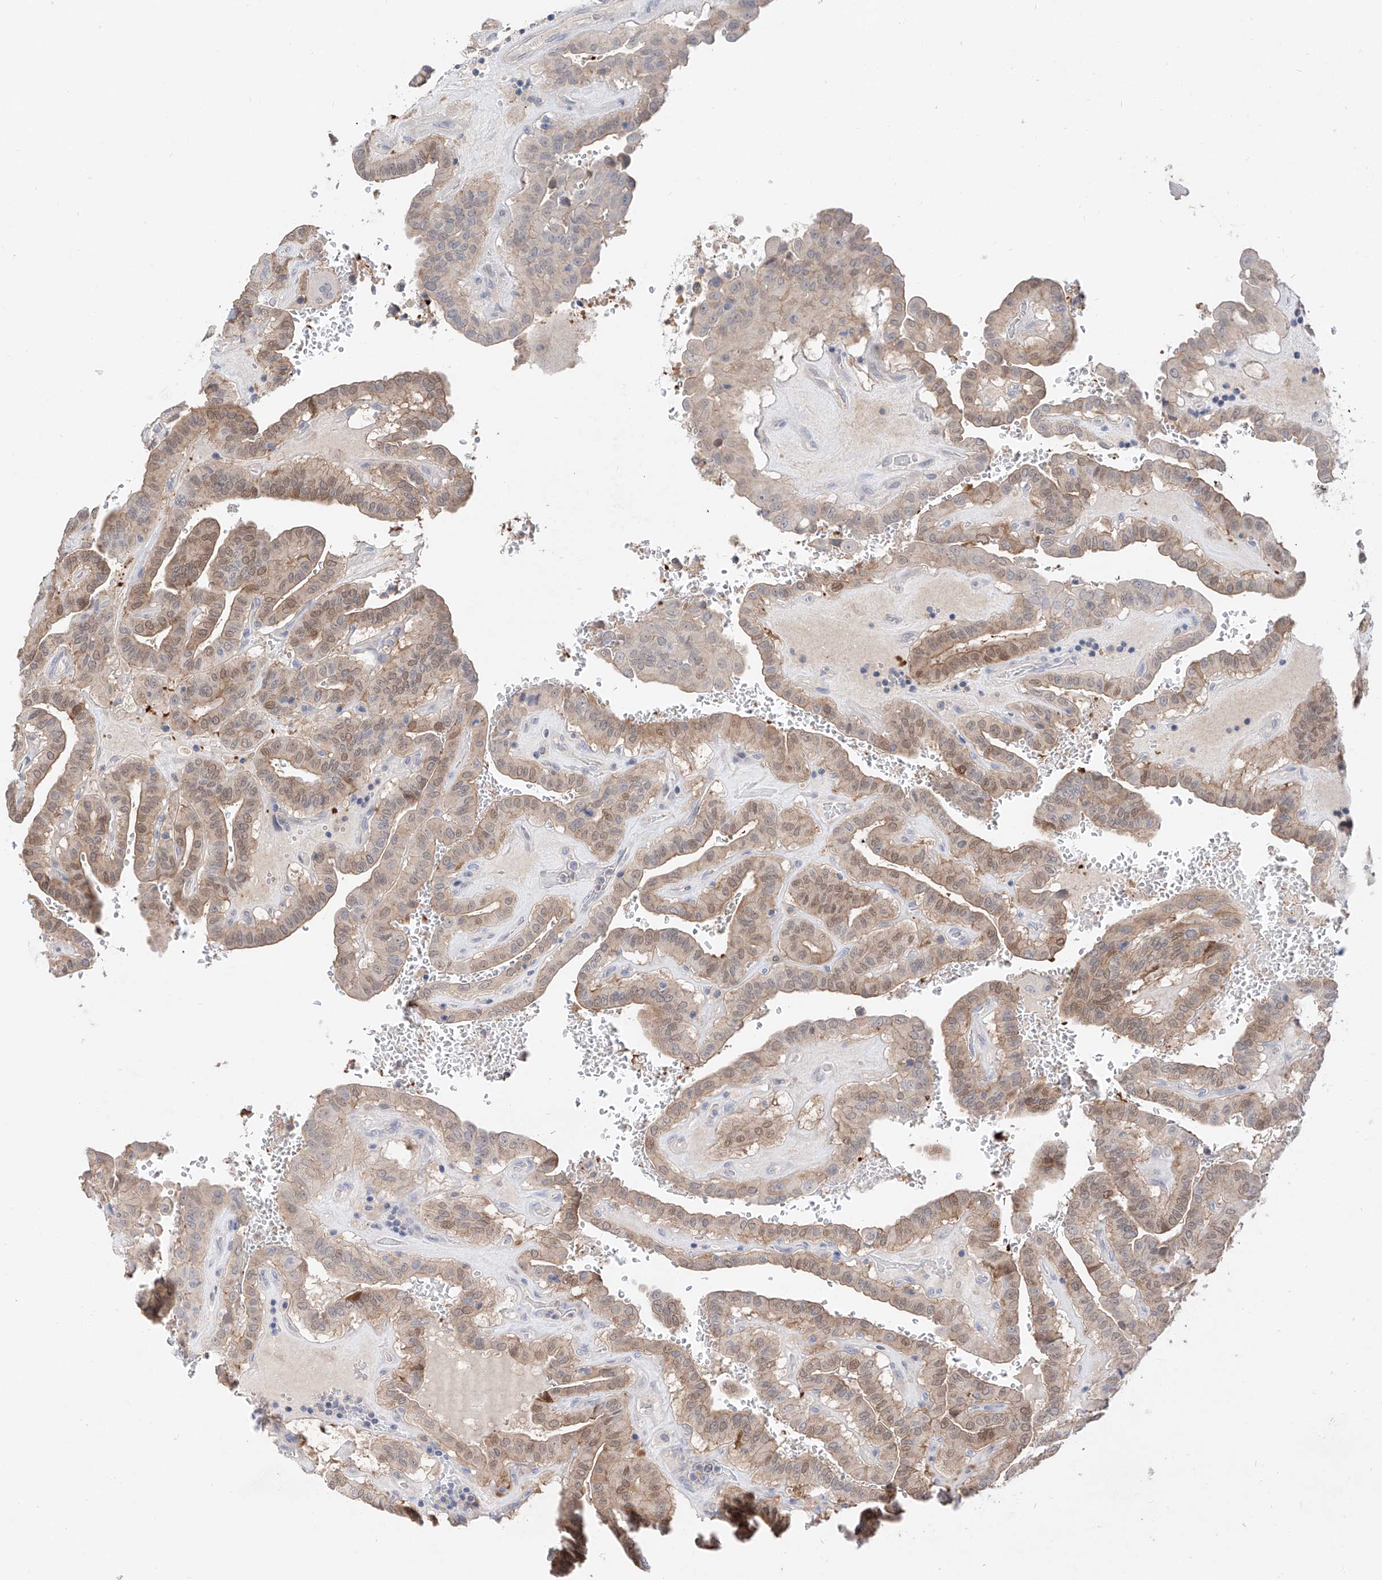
{"staining": {"intensity": "moderate", "quantity": ">75%", "location": "cytoplasmic/membranous,nuclear"}, "tissue": "thyroid cancer", "cell_type": "Tumor cells", "image_type": "cancer", "snomed": [{"axis": "morphology", "description": "Papillary adenocarcinoma, NOS"}, {"axis": "topography", "description": "Thyroid gland"}], "caption": "Thyroid cancer was stained to show a protein in brown. There is medium levels of moderate cytoplasmic/membranous and nuclear staining in about >75% of tumor cells. (DAB = brown stain, brightfield microscopy at high magnification).", "gene": "FUCA2", "patient": {"sex": "male", "age": 77}}